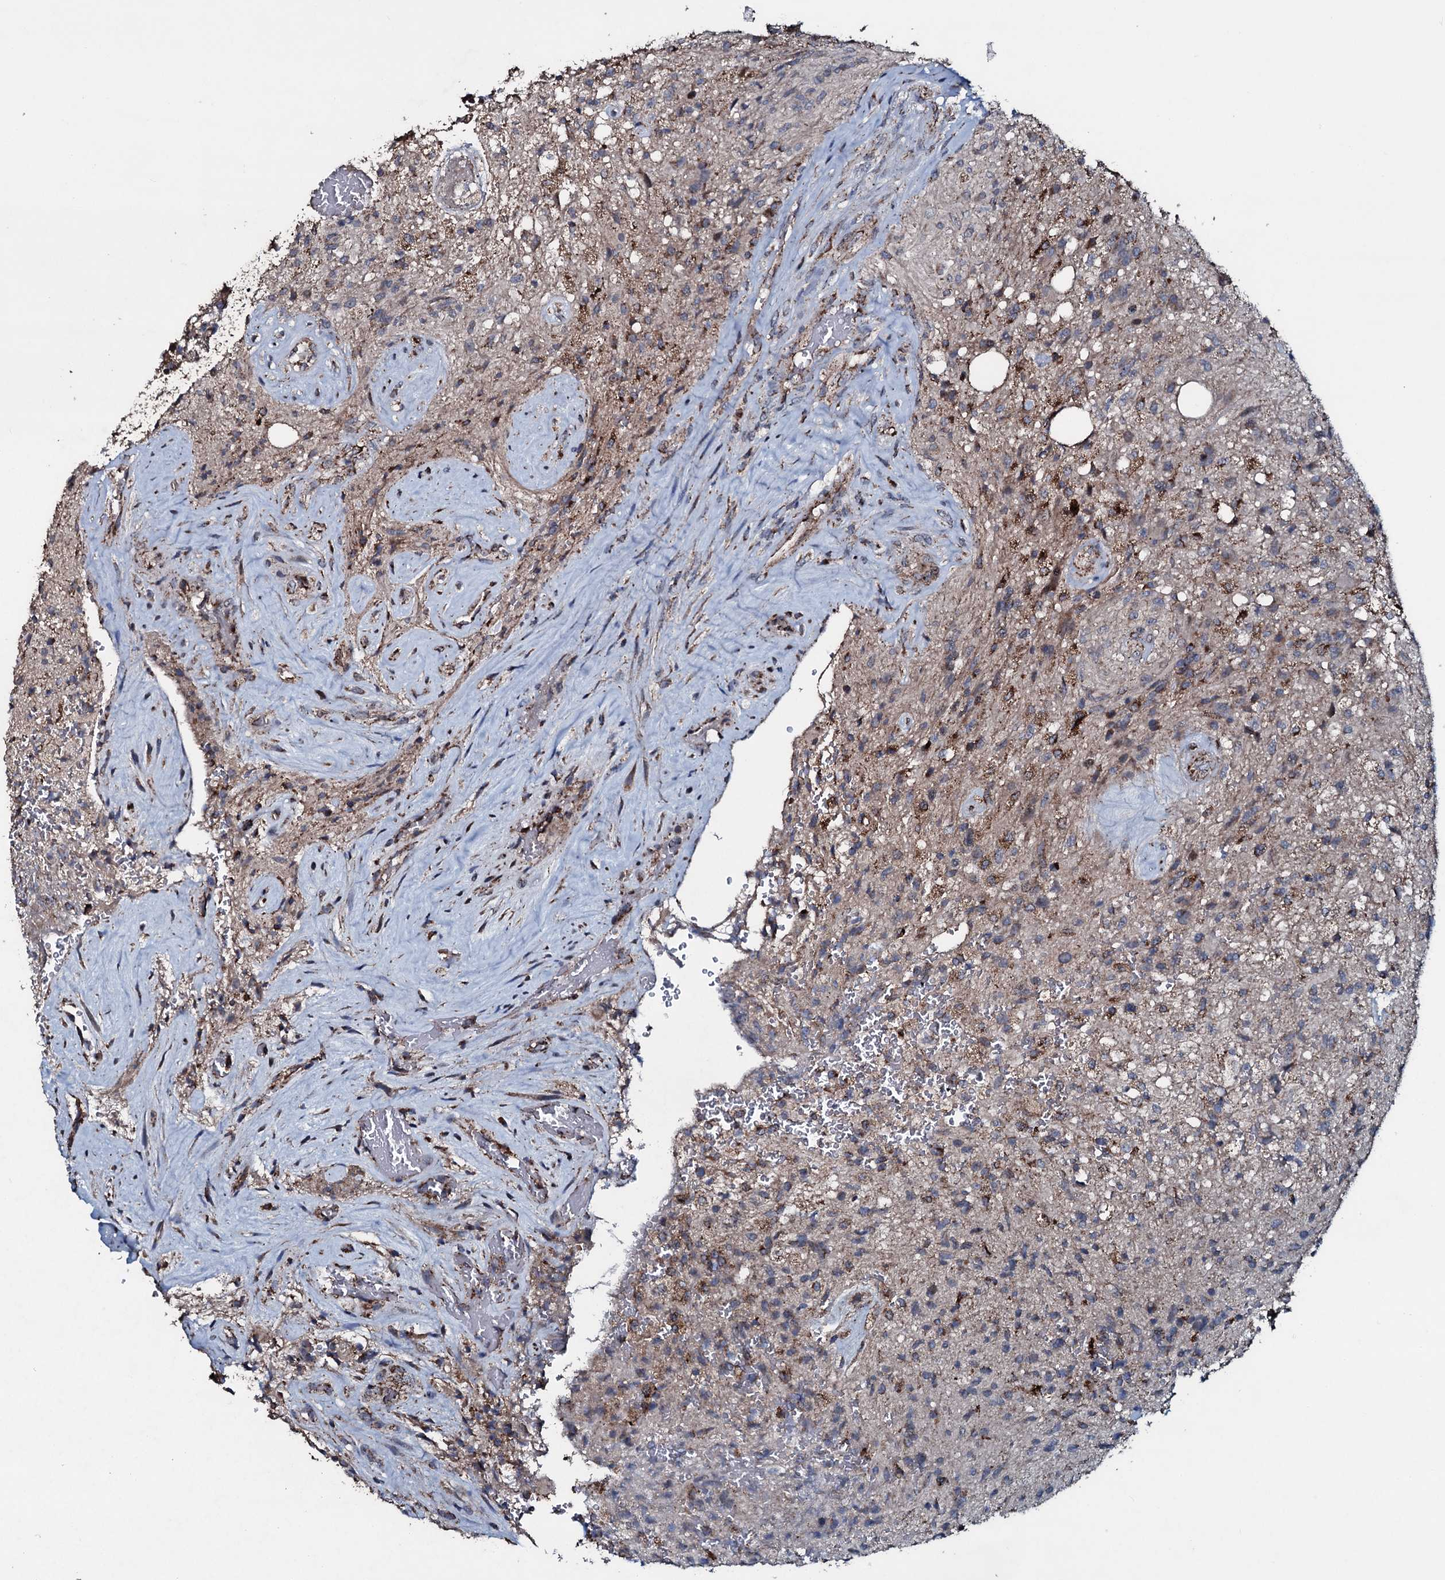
{"staining": {"intensity": "moderate", "quantity": "<25%", "location": "cytoplasmic/membranous"}, "tissue": "glioma", "cell_type": "Tumor cells", "image_type": "cancer", "snomed": [{"axis": "morphology", "description": "Glioma, malignant, High grade"}, {"axis": "topography", "description": "Brain"}], "caption": "Tumor cells exhibit moderate cytoplasmic/membranous expression in about <25% of cells in glioma. (brown staining indicates protein expression, while blue staining denotes nuclei).", "gene": "DYNC2I2", "patient": {"sex": "male", "age": 56}}